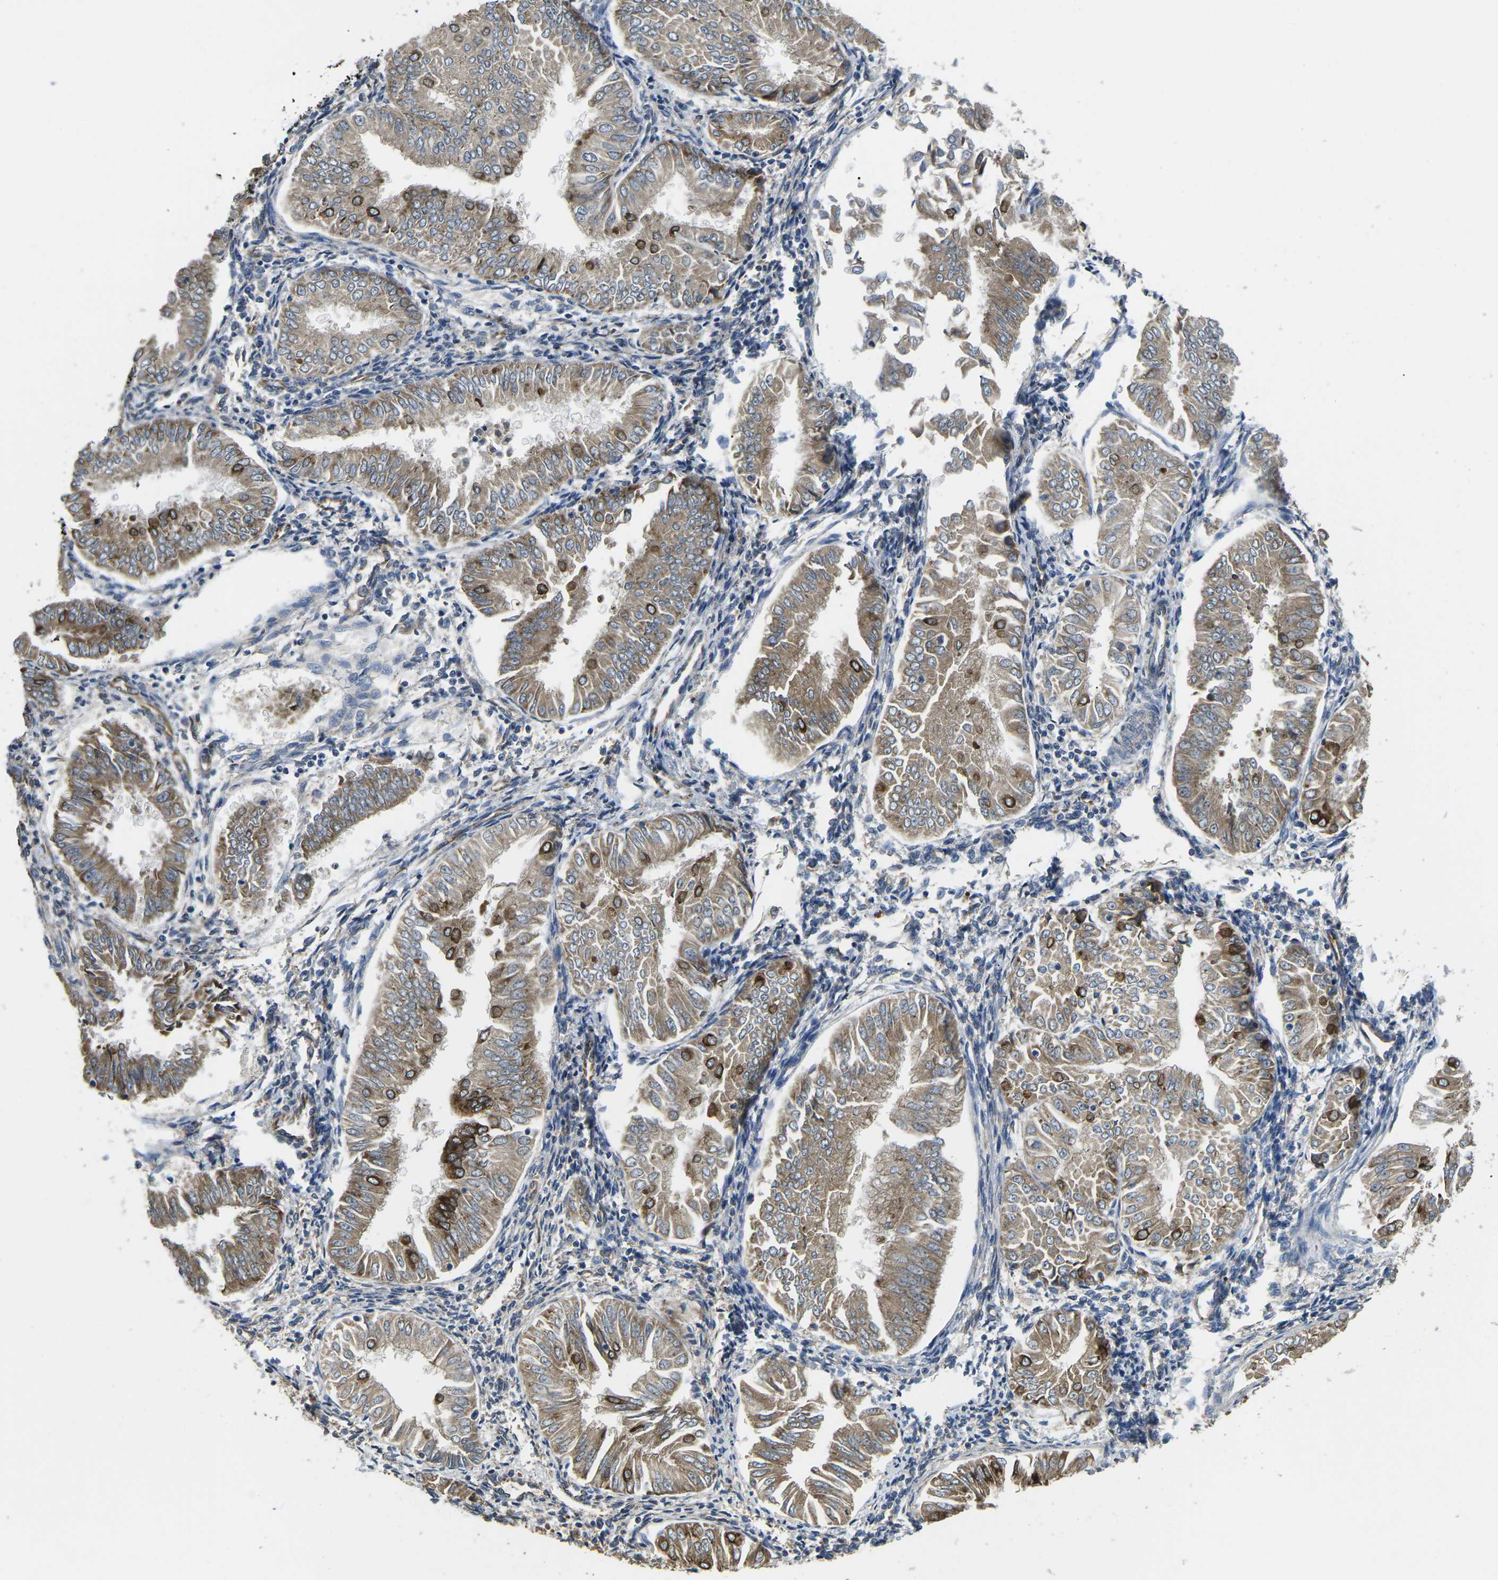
{"staining": {"intensity": "moderate", "quantity": ">75%", "location": "cytoplasmic/membranous"}, "tissue": "endometrial cancer", "cell_type": "Tumor cells", "image_type": "cancer", "snomed": [{"axis": "morphology", "description": "Adenocarcinoma, NOS"}, {"axis": "topography", "description": "Endometrium"}], "caption": "A medium amount of moderate cytoplasmic/membranous expression is present in approximately >75% of tumor cells in endometrial cancer (adenocarcinoma) tissue.", "gene": "PDZD8", "patient": {"sex": "female", "age": 53}}